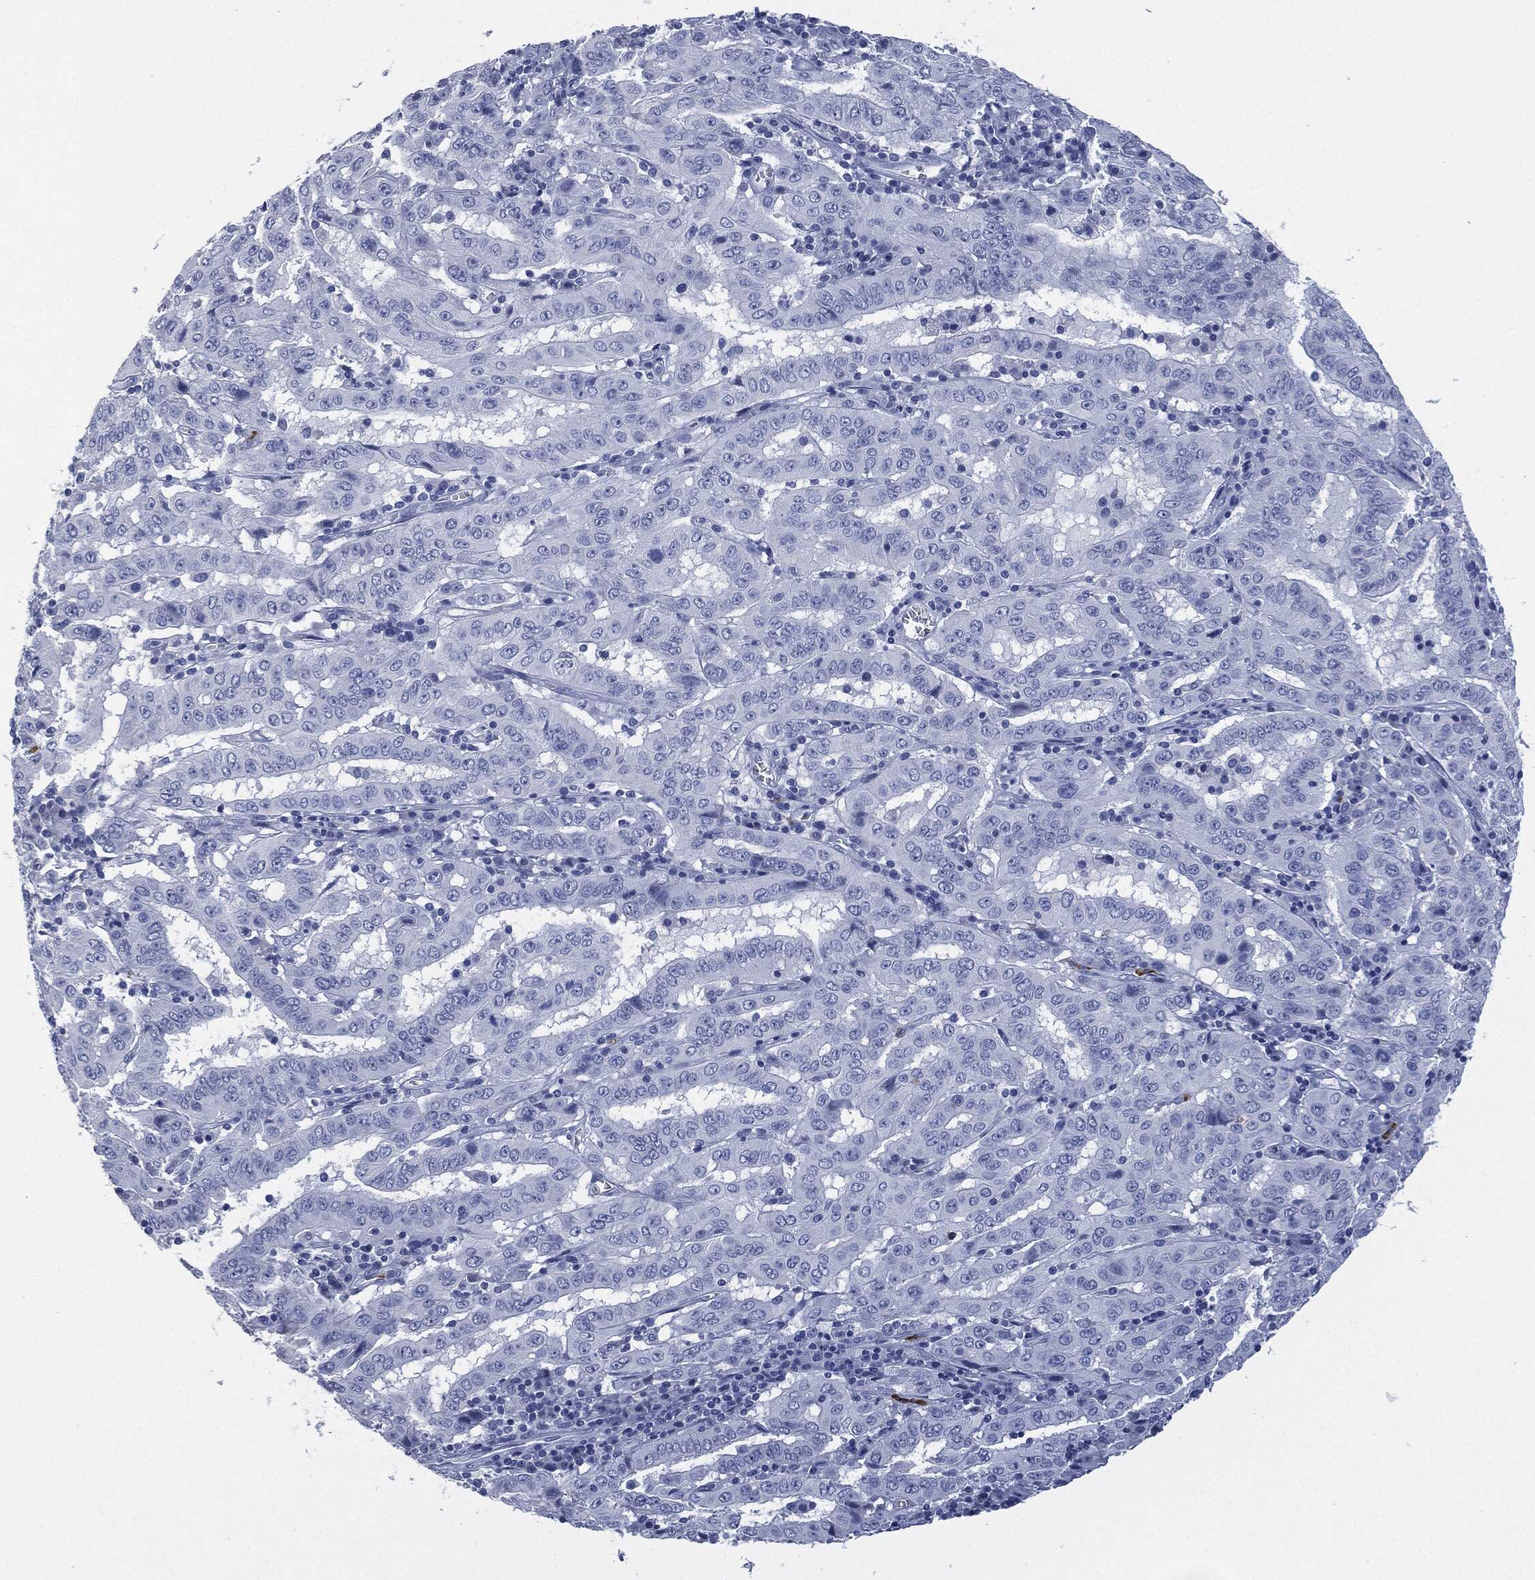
{"staining": {"intensity": "negative", "quantity": "none", "location": "none"}, "tissue": "pancreatic cancer", "cell_type": "Tumor cells", "image_type": "cancer", "snomed": [{"axis": "morphology", "description": "Adenocarcinoma, NOS"}, {"axis": "topography", "description": "Pancreas"}], "caption": "Pancreatic adenocarcinoma was stained to show a protein in brown. There is no significant staining in tumor cells.", "gene": "CEACAM8", "patient": {"sex": "male", "age": 63}}